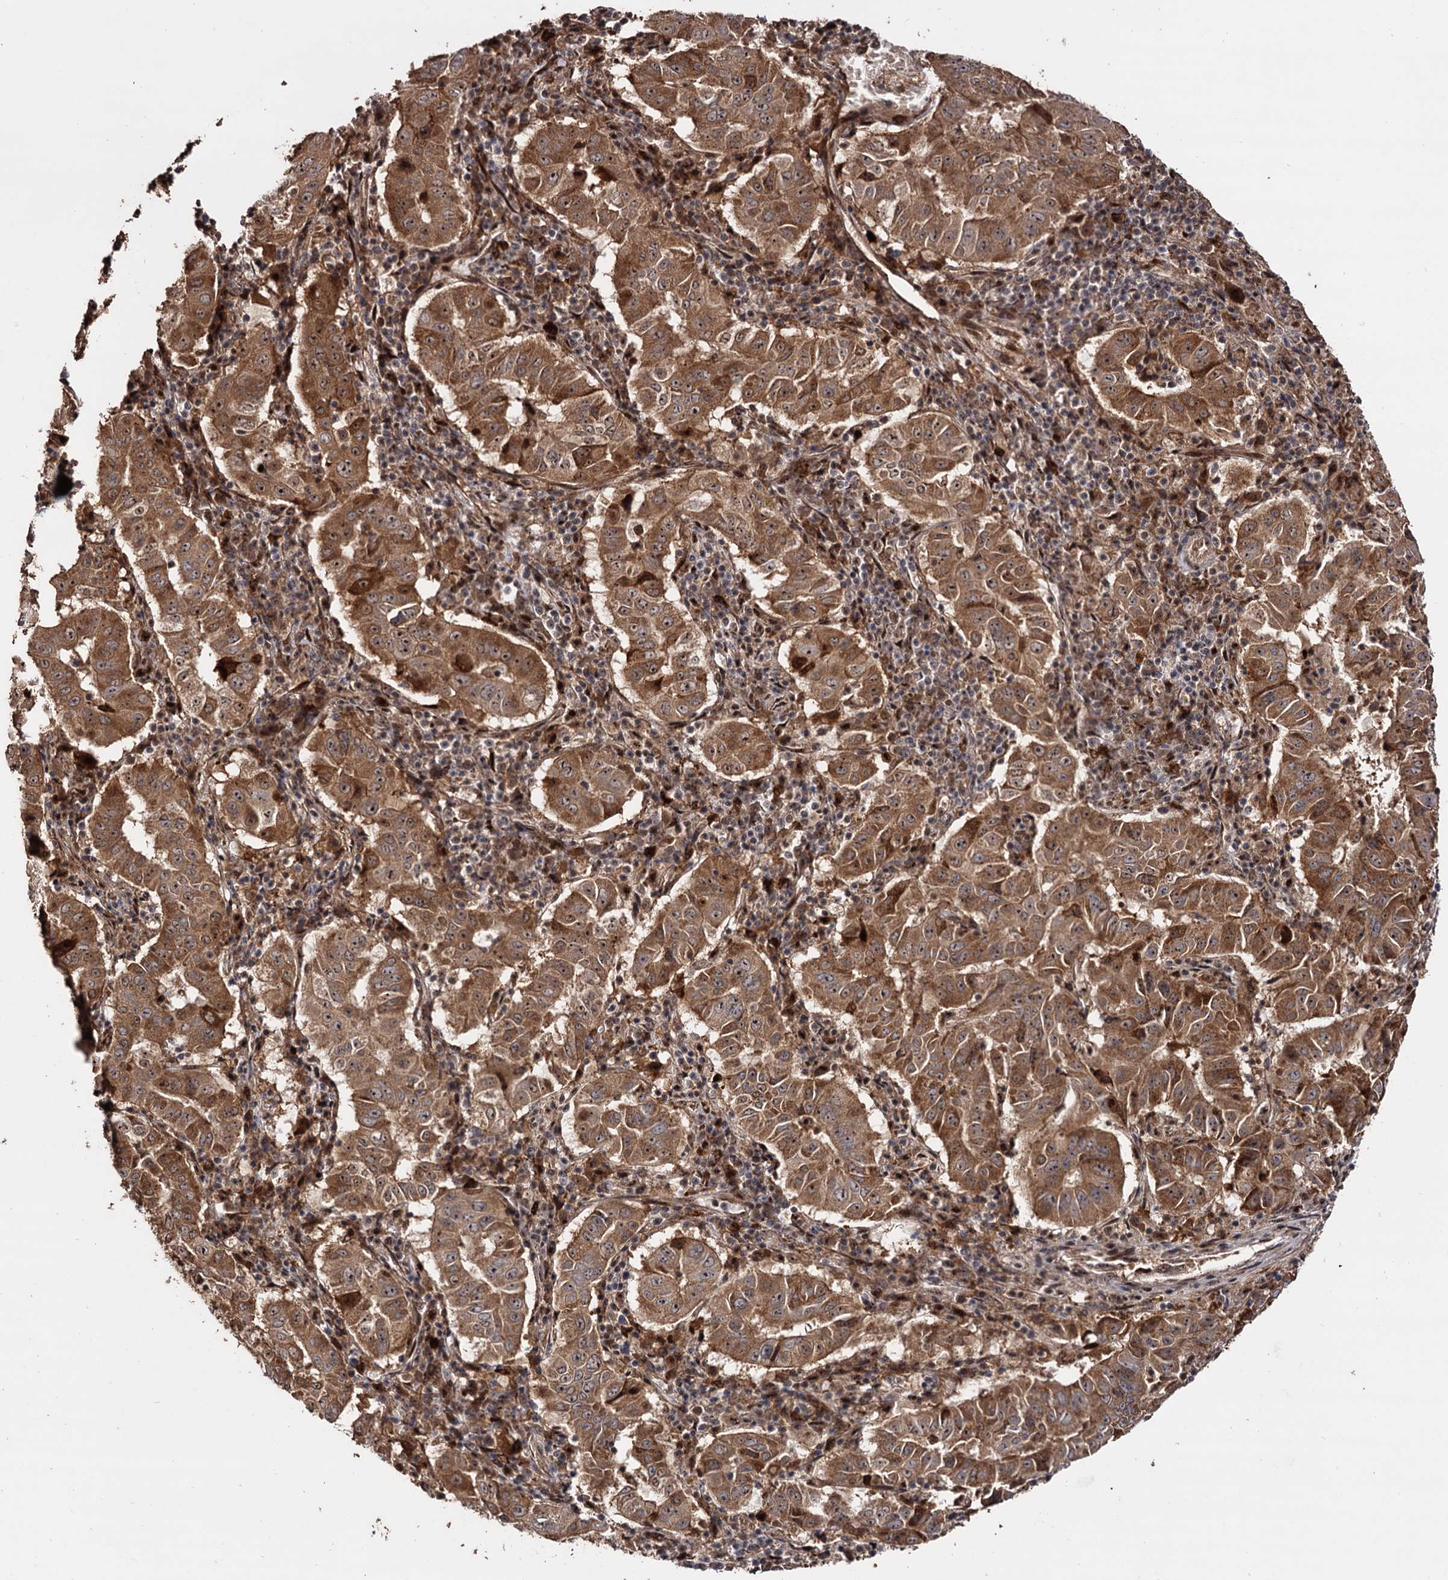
{"staining": {"intensity": "moderate", "quantity": ">75%", "location": "cytoplasmic/membranous,nuclear"}, "tissue": "pancreatic cancer", "cell_type": "Tumor cells", "image_type": "cancer", "snomed": [{"axis": "morphology", "description": "Adenocarcinoma, NOS"}, {"axis": "topography", "description": "Pancreas"}], "caption": "Immunohistochemical staining of human adenocarcinoma (pancreatic) displays medium levels of moderate cytoplasmic/membranous and nuclear protein expression in approximately >75% of tumor cells.", "gene": "PIGB", "patient": {"sex": "male", "age": 63}}